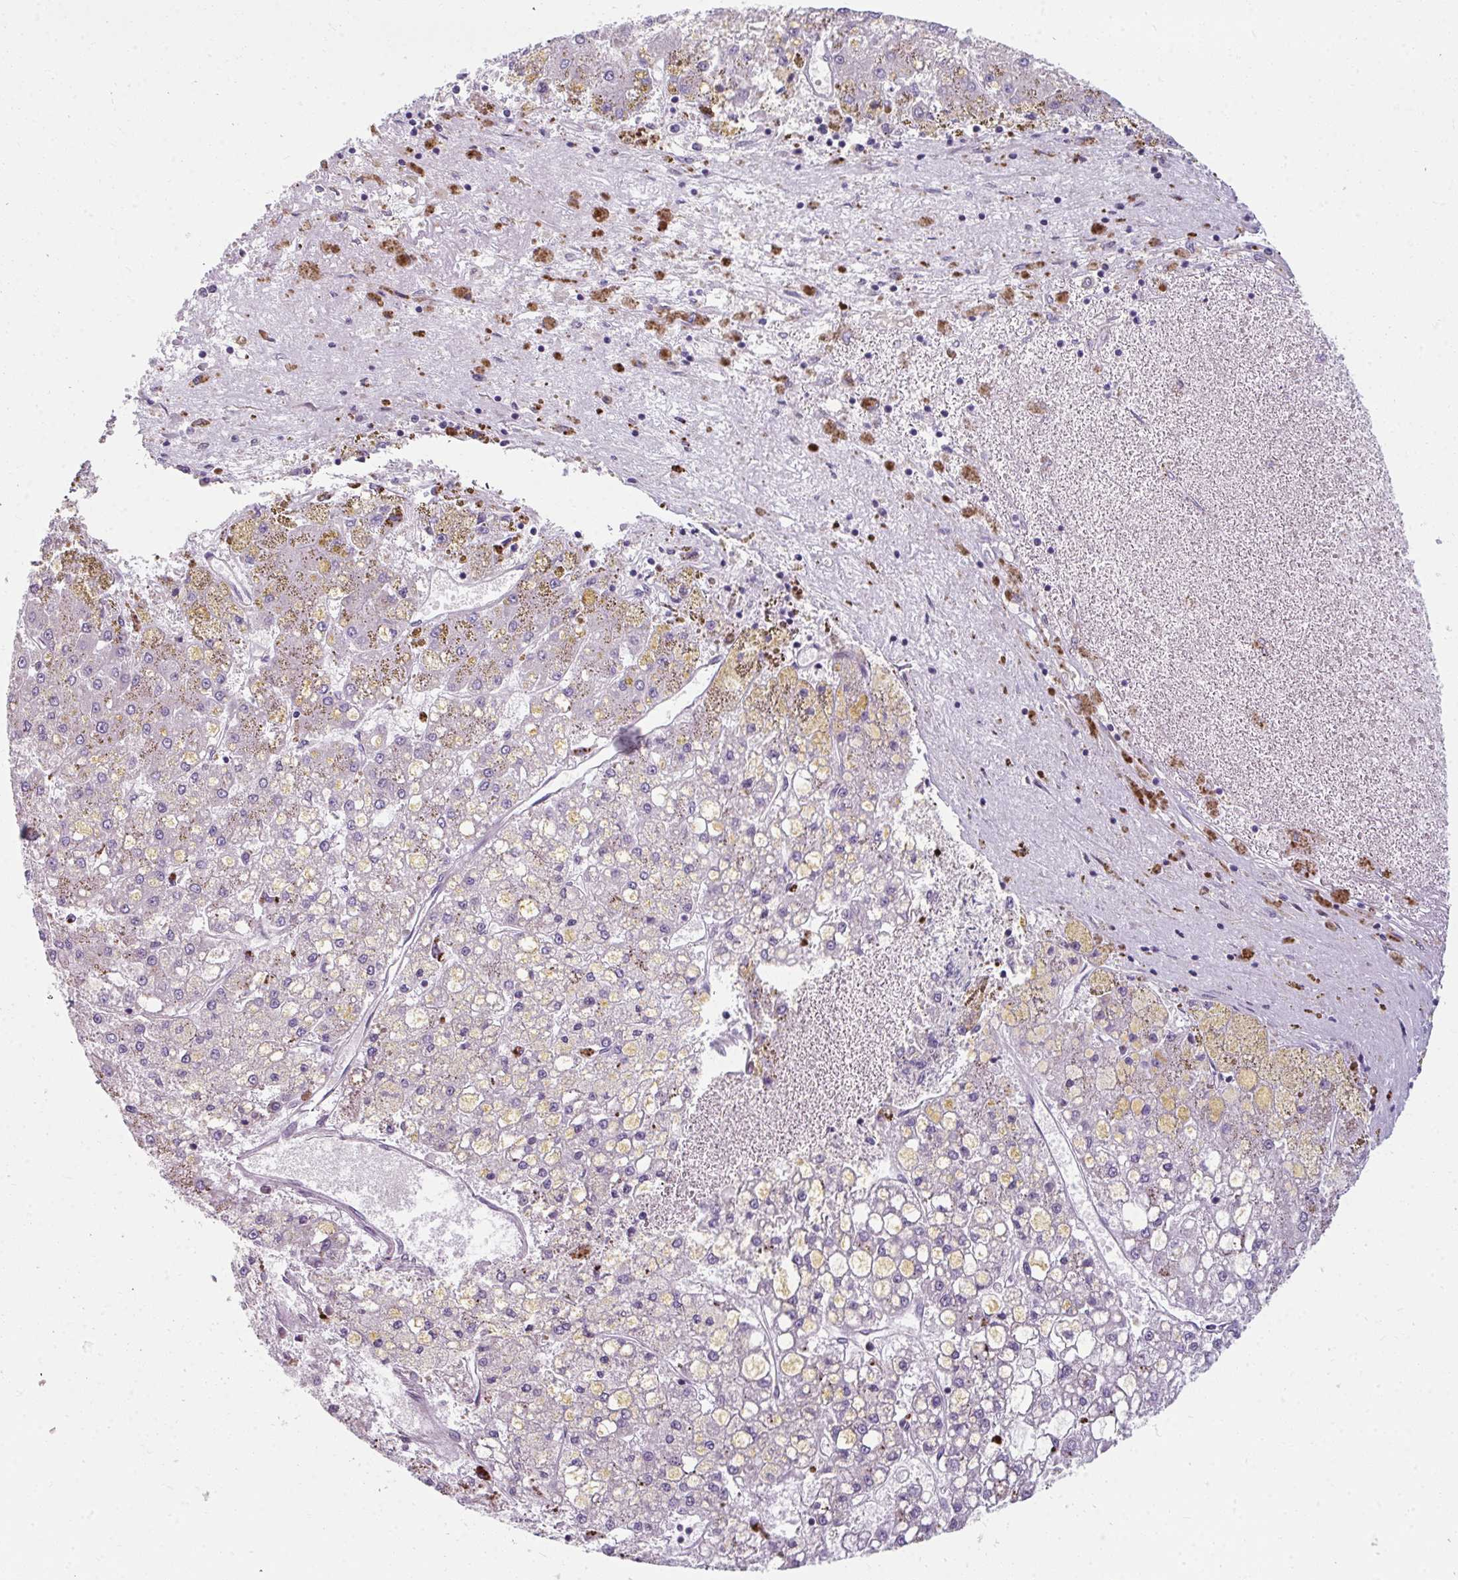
{"staining": {"intensity": "negative", "quantity": "none", "location": "none"}, "tissue": "liver cancer", "cell_type": "Tumor cells", "image_type": "cancer", "snomed": [{"axis": "morphology", "description": "Carcinoma, Hepatocellular, NOS"}, {"axis": "topography", "description": "Liver"}], "caption": "A micrograph of liver cancer stained for a protein shows no brown staining in tumor cells. (Brightfield microscopy of DAB immunohistochemistry (IHC) at high magnification).", "gene": "EIF1AD", "patient": {"sex": "male", "age": 67}}